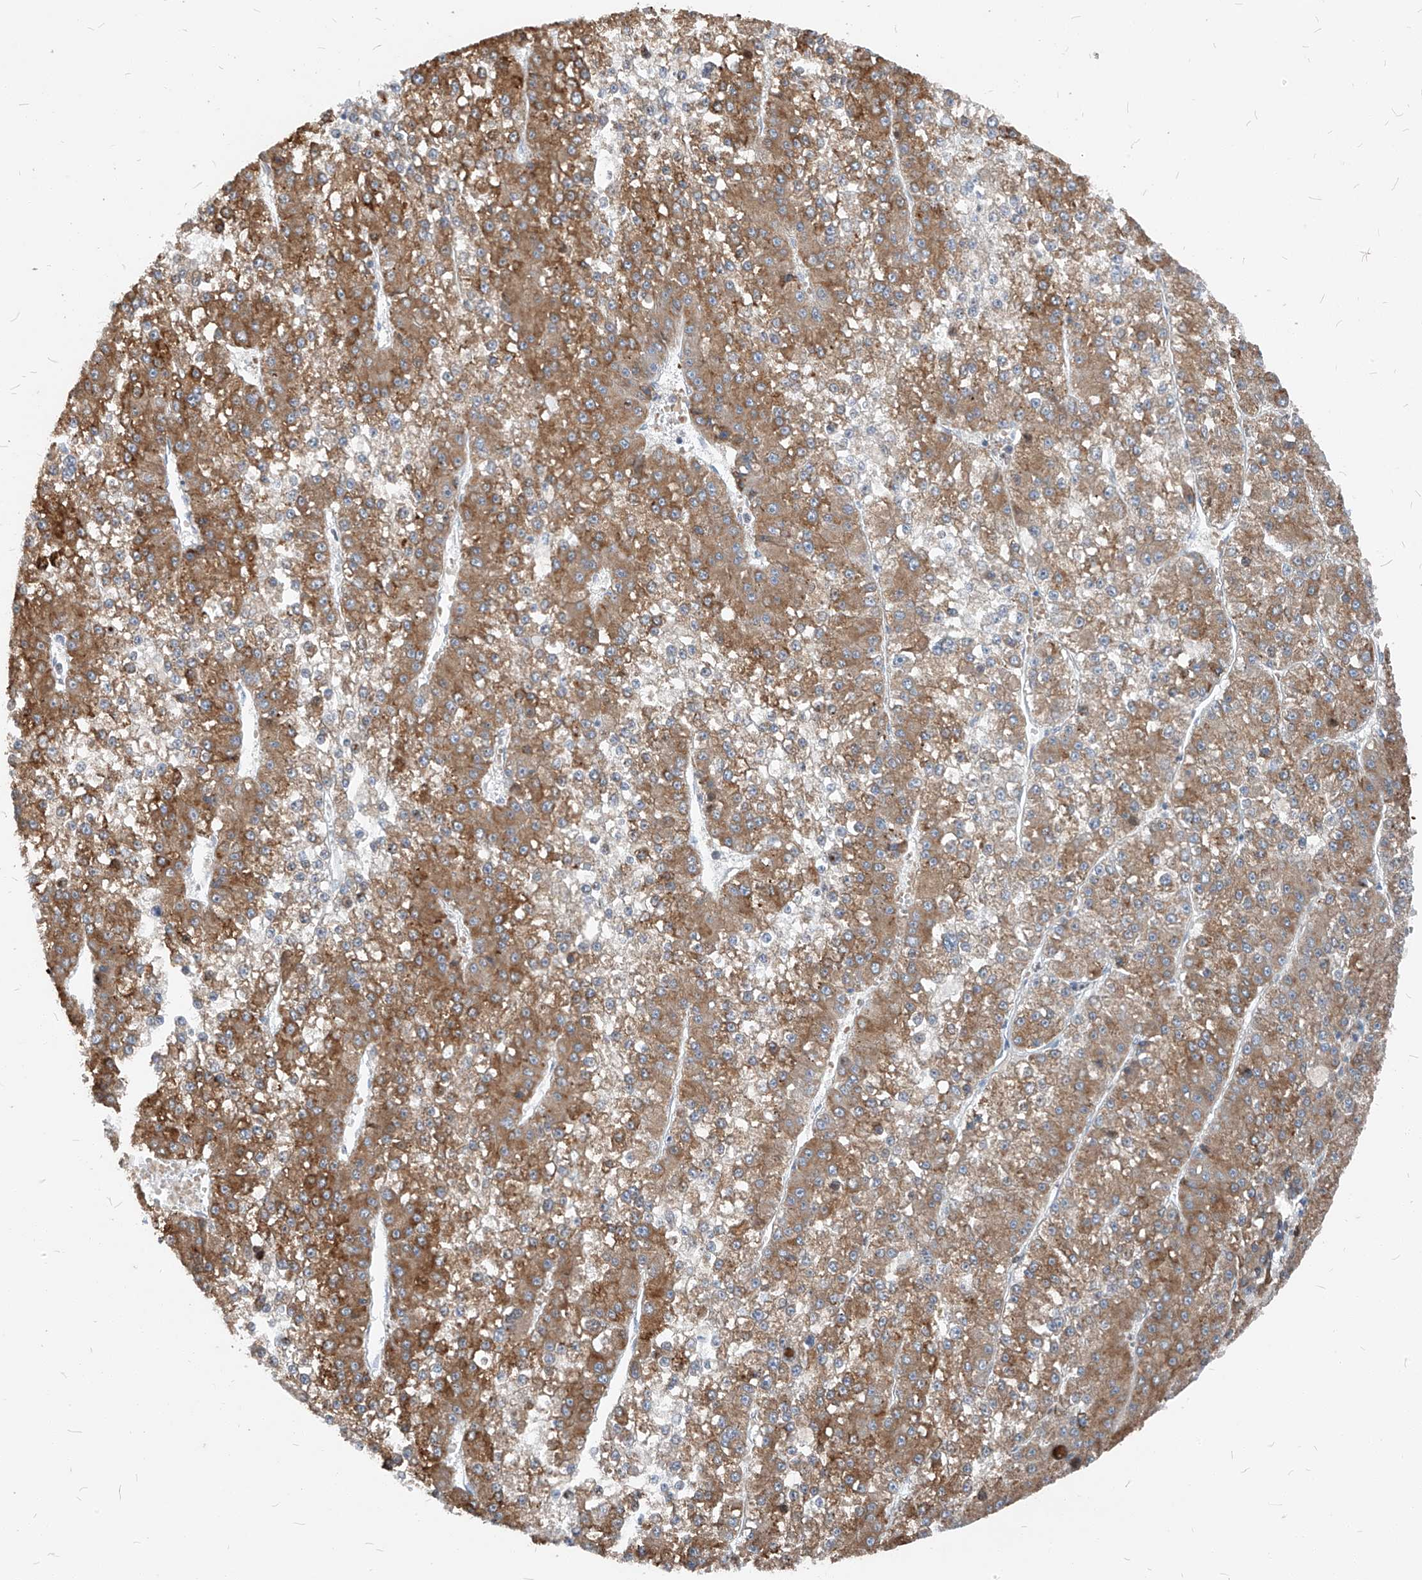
{"staining": {"intensity": "moderate", "quantity": ">75%", "location": "cytoplasmic/membranous"}, "tissue": "liver cancer", "cell_type": "Tumor cells", "image_type": "cancer", "snomed": [{"axis": "morphology", "description": "Carcinoma, Hepatocellular, NOS"}, {"axis": "topography", "description": "Liver"}], "caption": "Moderate cytoplasmic/membranous protein staining is appreciated in approximately >75% of tumor cells in hepatocellular carcinoma (liver). (brown staining indicates protein expression, while blue staining denotes nuclei).", "gene": "CHMP2B", "patient": {"sex": "female", "age": 73}}